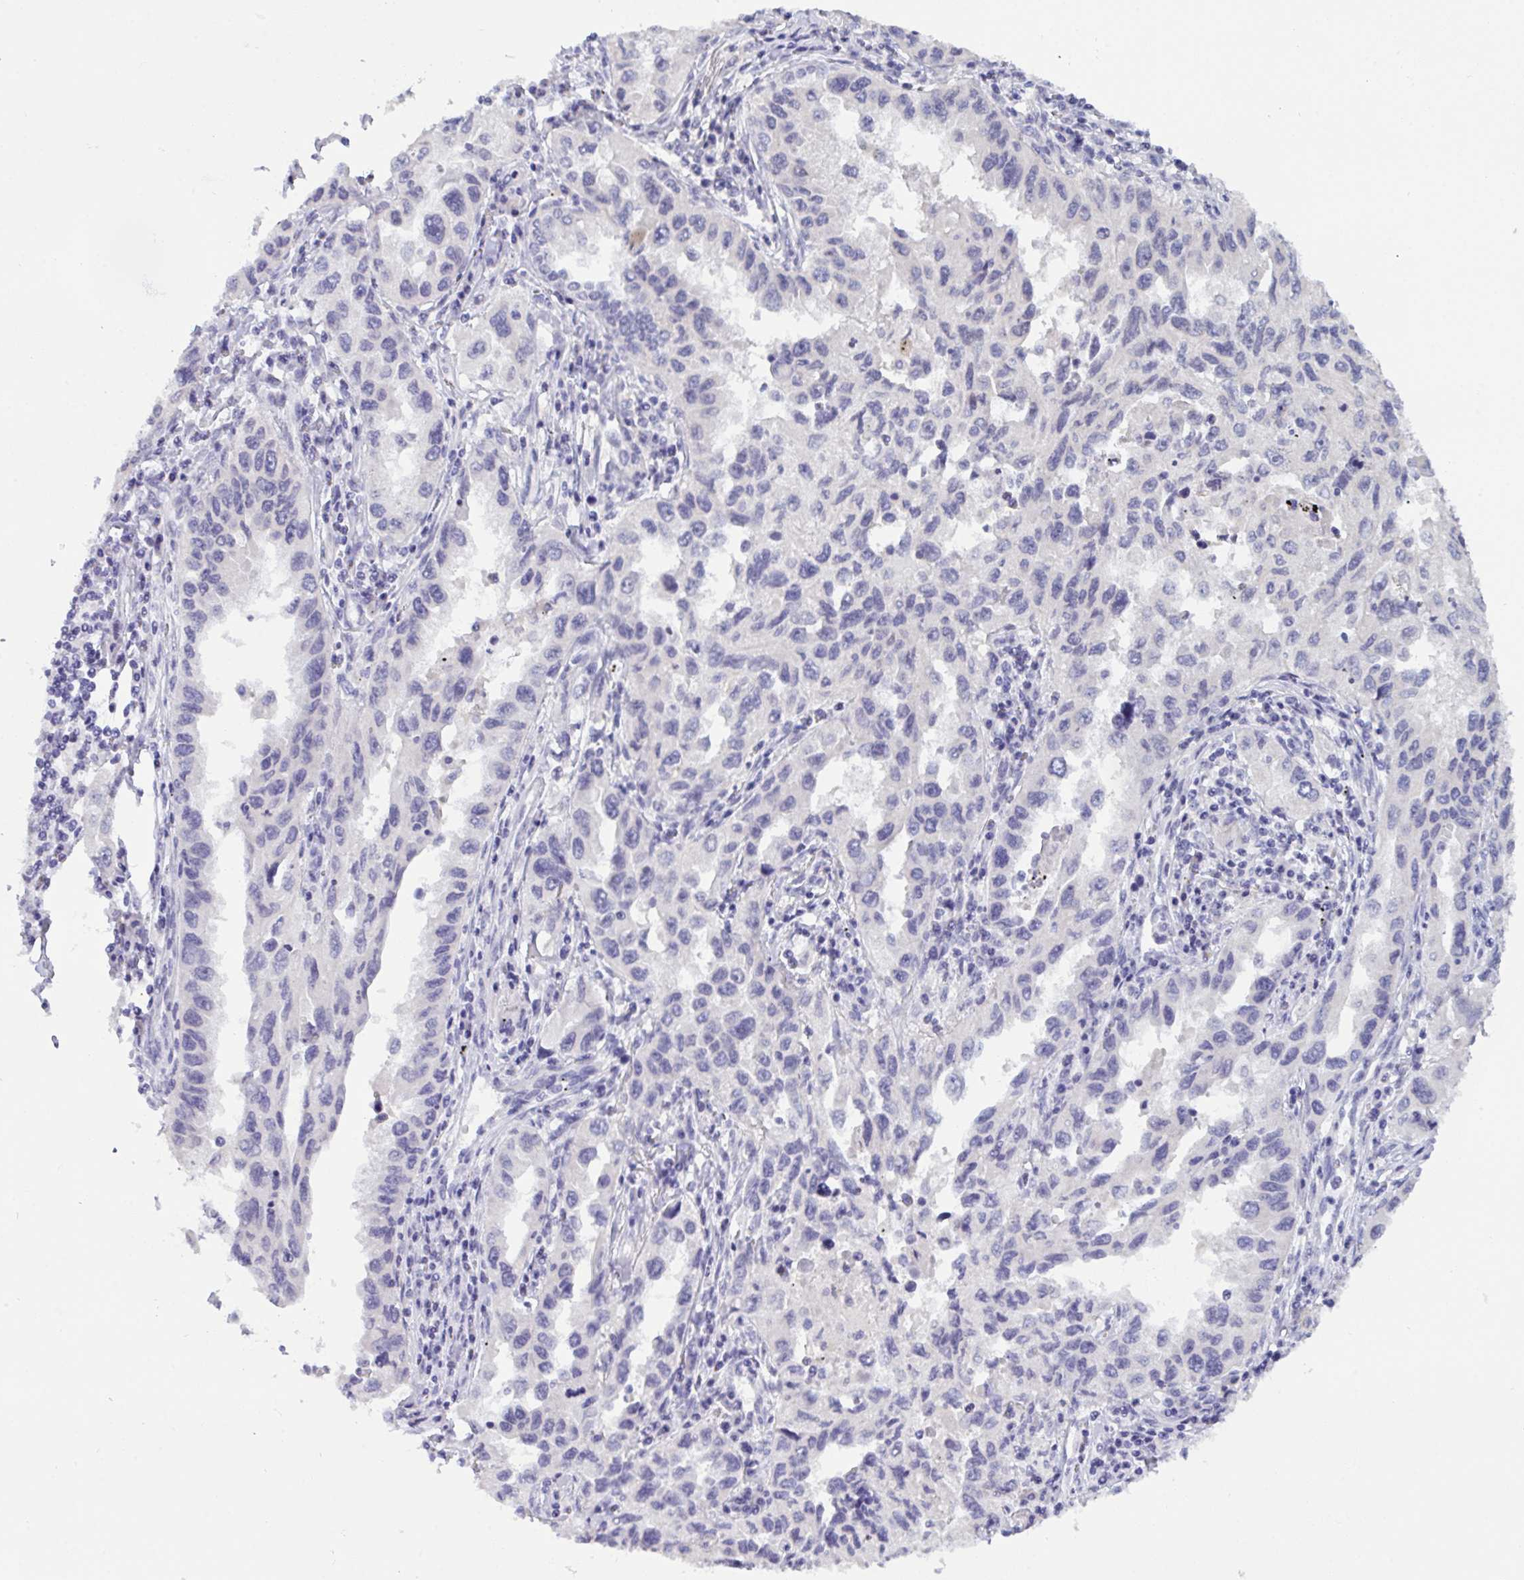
{"staining": {"intensity": "negative", "quantity": "none", "location": "none"}, "tissue": "lung cancer", "cell_type": "Tumor cells", "image_type": "cancer", "snomed": [{"axis": "morphology", "description": "Adenocarcinoma, NOS"}, {"axis": "topography", "description": "Lung"}], "caption": "This is an immunohistochemistry photomicrograph of lung cancer. There is no expression in tumor cells.", "gene": "SERPINB13", "patient": {"sex": "female", "age": 73}}